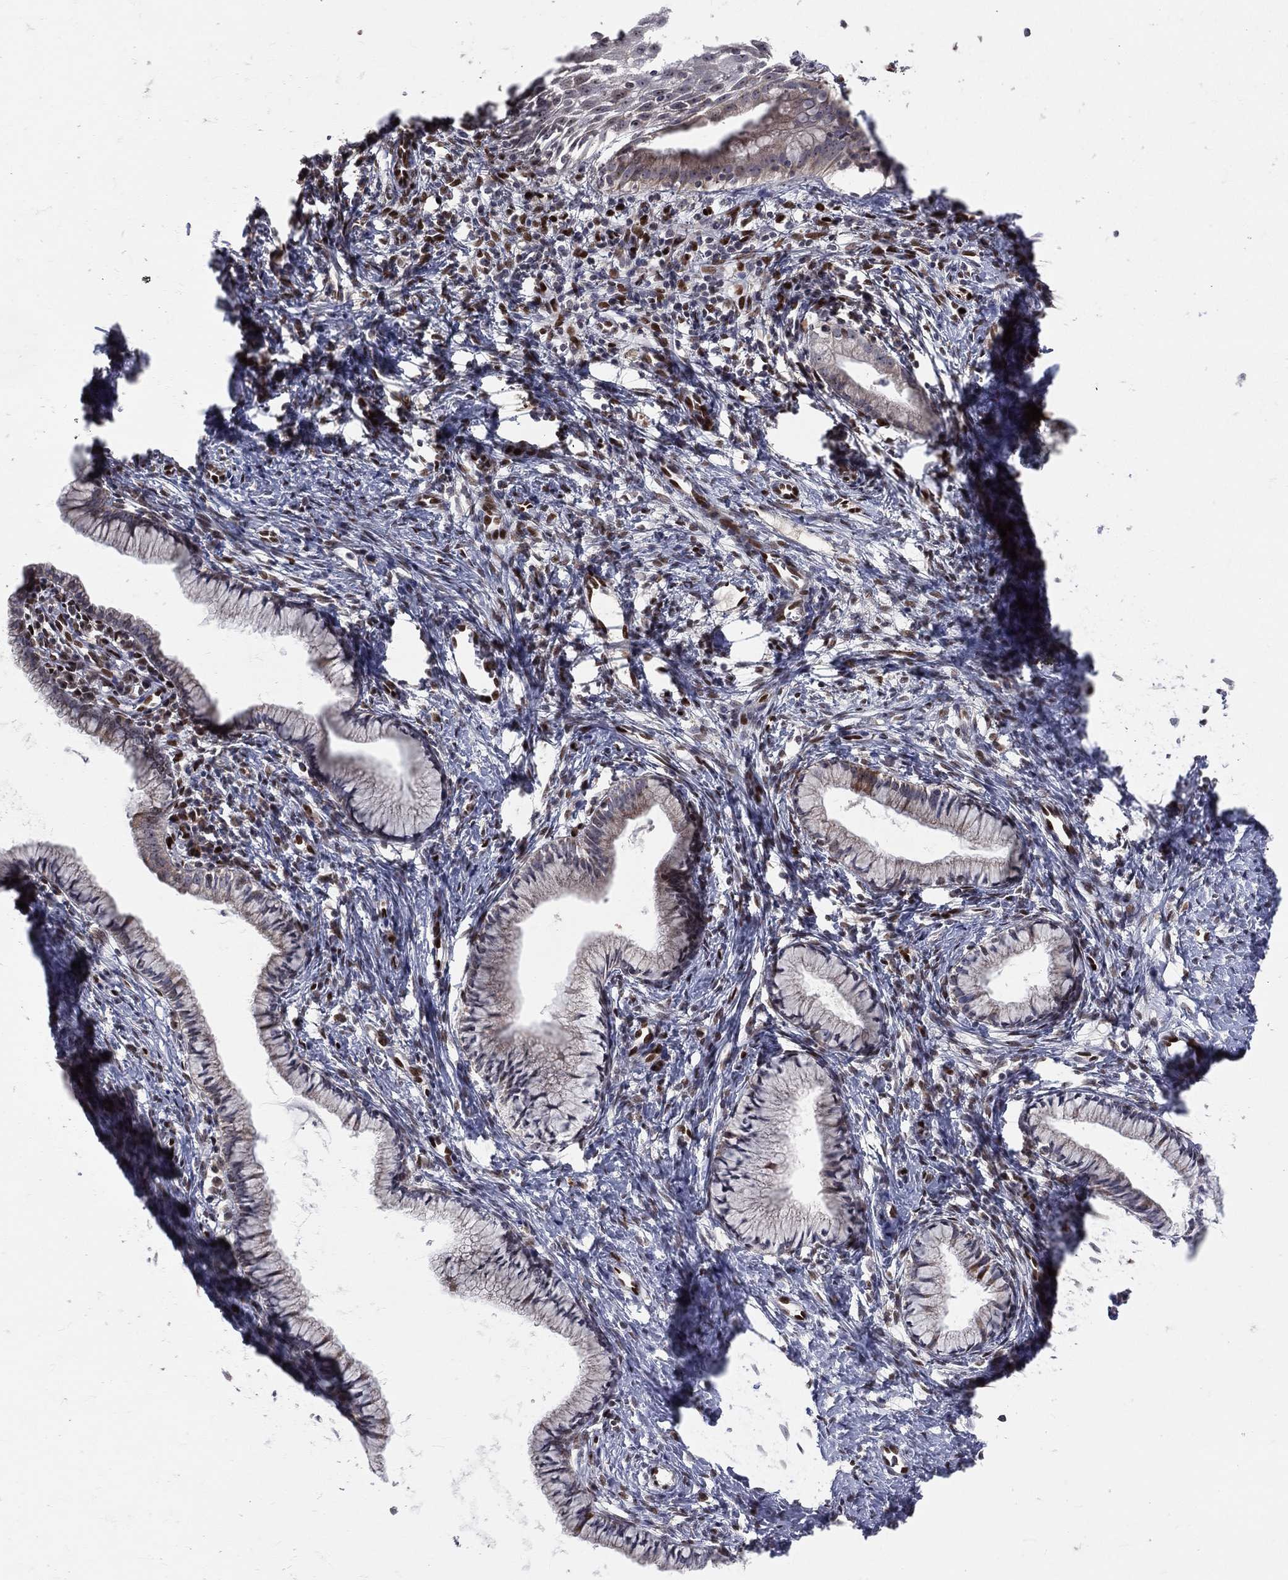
{"staining": {"intensity": "negative", "quantity": "none", "location": "none"}, "tissue": "cervix", "cell_type": "Glandular cells", "image_type": "normal", "snomed": [{"axis": "morphology", "description": "Normal tissue, NOS"}, {"axis": "topography", "description": "Cervix"}], "caption": "Immunohistochemistry image of normal human cervix stained for a protein (brown), which shows no positivity in glandular cells. (DAB (3,3'-diaminobenzidine) immunohistochemistry visualized using brightfield microscopy, high magnification).", "gene": "ZEB1", "patient": {"sex": "female", "age": 39}}